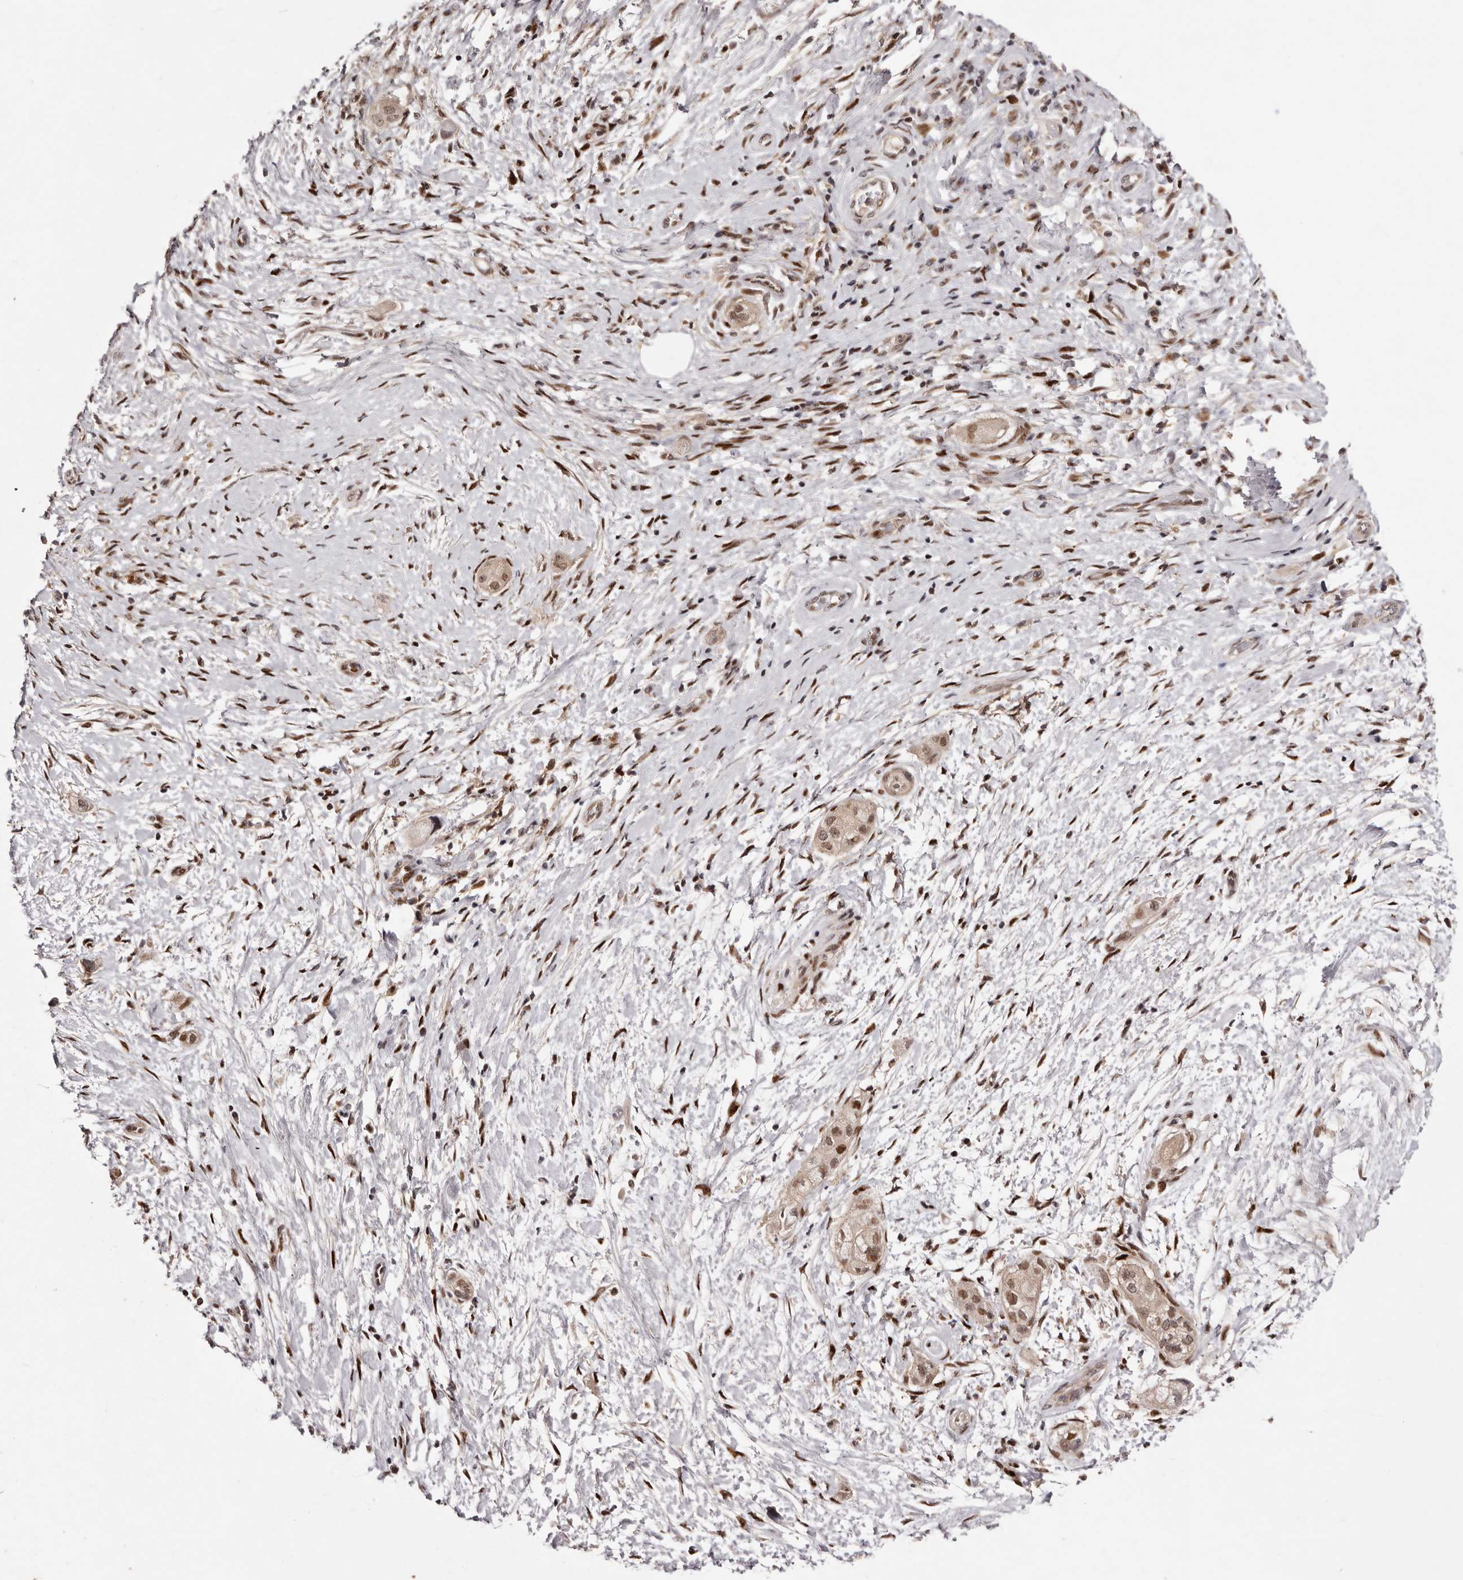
{"staining": {"intensity": "moderate", "quantity": ">75%", "location": "nuclear"}, "tissue": "pancreatic cancer", "cell_type": "Tumor cells", "image_type": "cancer", "snomed": [{"axis": "morphology", "description": "Adenocarcinoma, NOS"}, {"axis": "topography", "description": "Pancreas"}], "caption": "Immunohistochemistry (IHC) image of pancreatic adenocarcinoma stained for a protein (brown), which exhibits medium levels of moderate nuclear positivity in approximately >75% of tumor cells.", "gene": "FBXO5", "patient": {"sex": "male", "age": 58}}